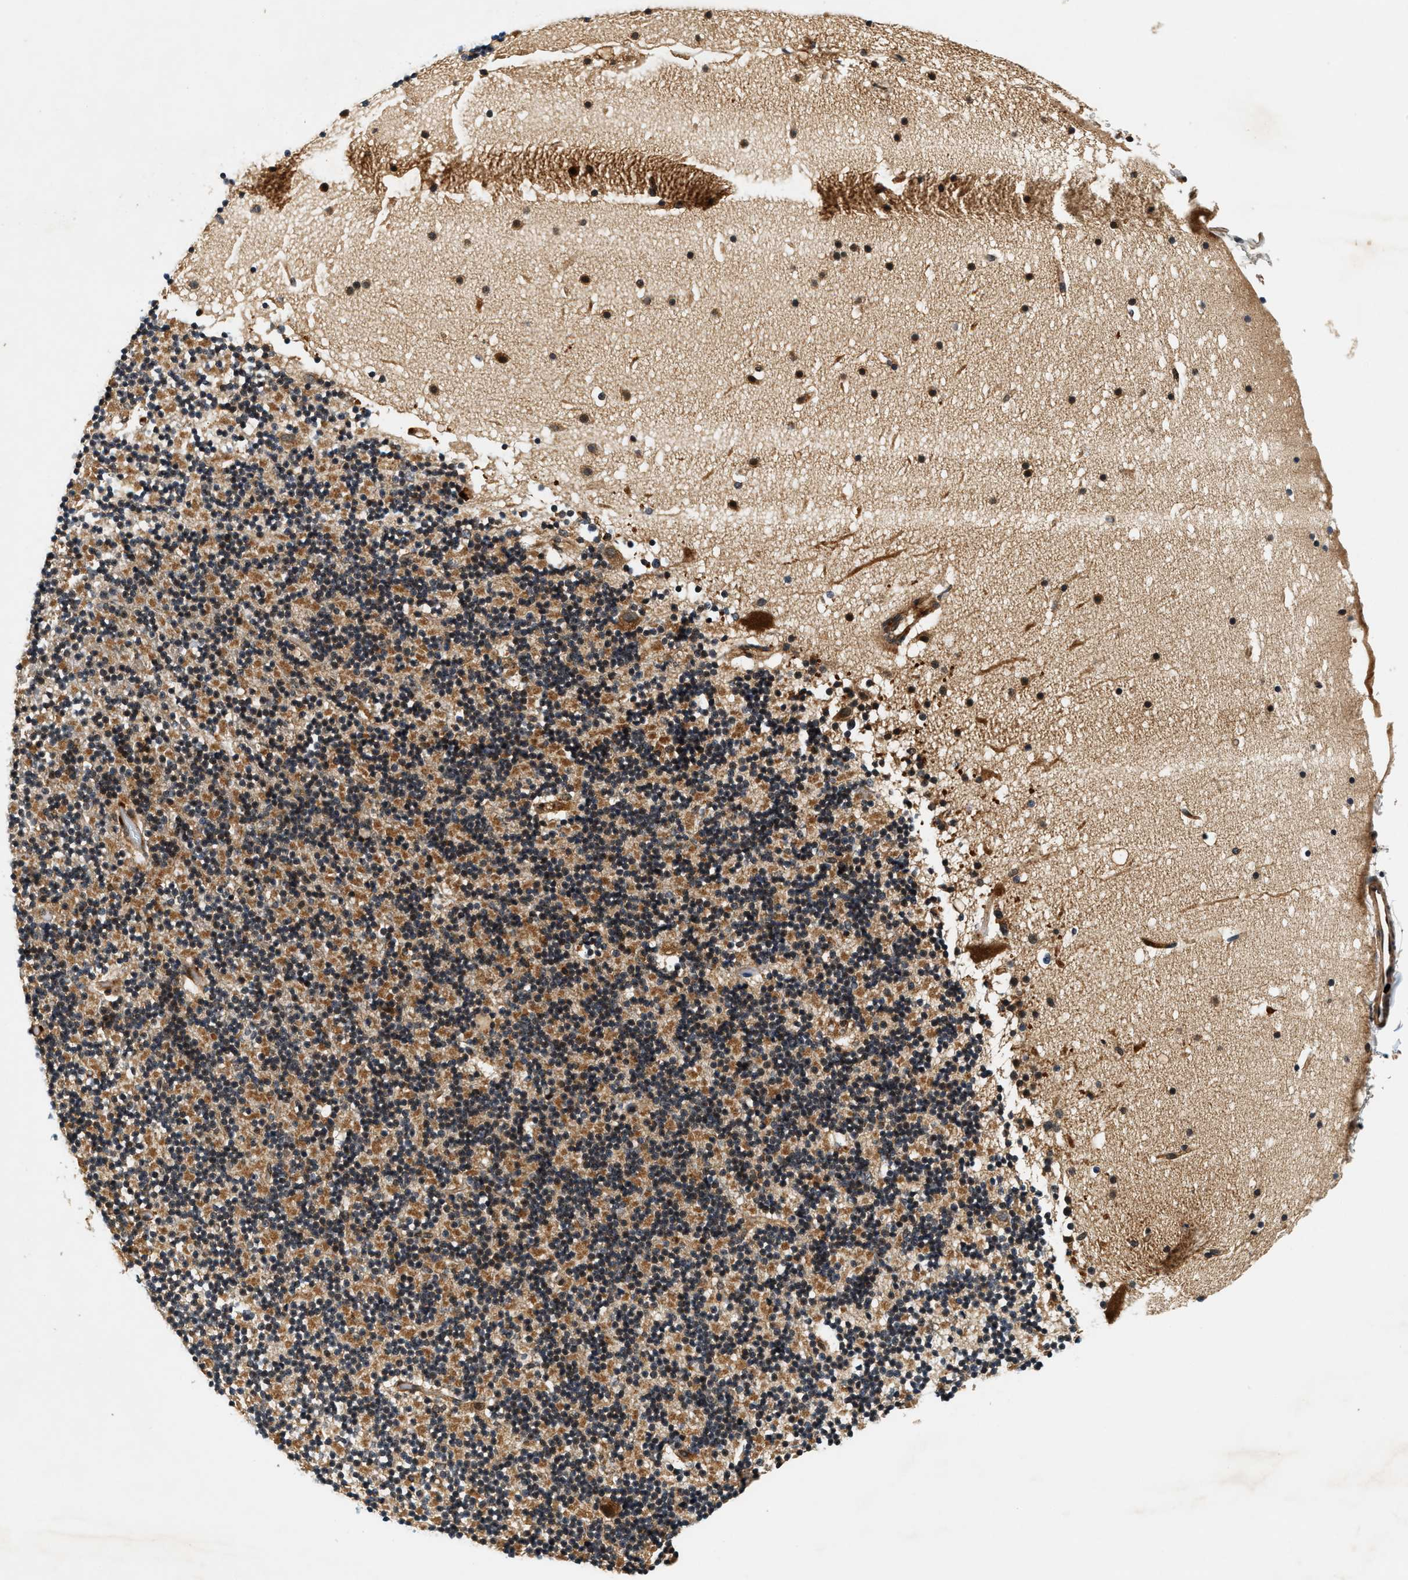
{"staining": {"intensity": "moderate", "quantity": ">75%", "location": "cytoplasmic/membranous"}, "tissue": "cerebellum", "cell_type": "Cells in granular layer", "image_type": "normal", "snomed": [{"axis": "morphology", "description": "Normal tissue, NOS"}, {"axis": "topography", "description": "Cerebellum"}], "caption": "Cerebellum stained with DAB (3,3'-diaminobenzidine) immunohistochemistry (IHC) demonstrates medium levels of moderate cytoplasmic/membranous staining in about >75% of cells in granular layer.", "gene": "SAMD9", "patient": {"sex": "male", "age": 57}}